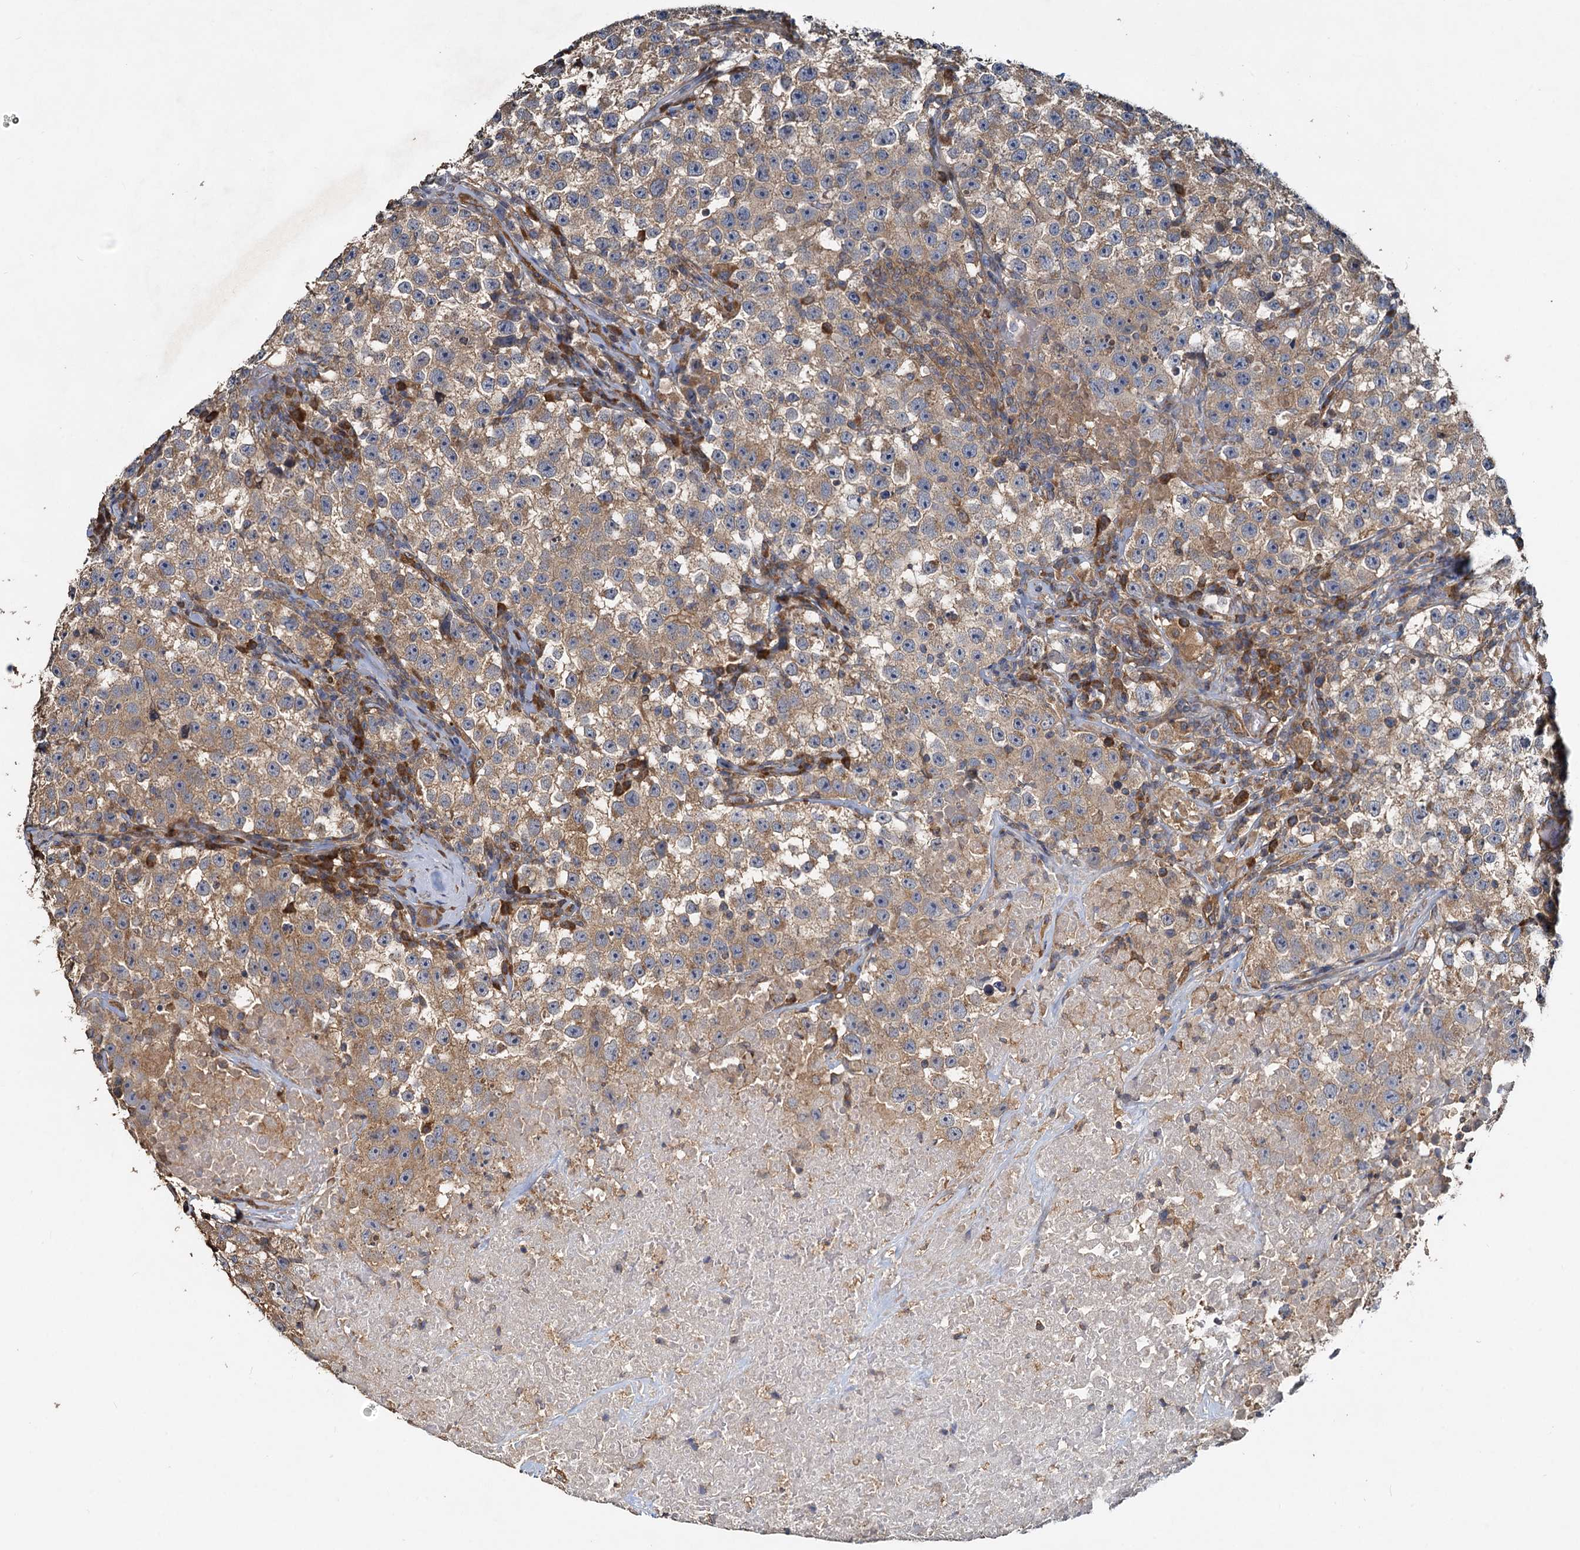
{"staining": {"intensity": "moderate", "quantity": "25%-75%", "location": "cytoplasmic/membranous"}, "tissue": "testis cancer", "cell_type": "Tumor cells", "image_type": "cancer", "snomed": [{"axis": "morphology", "description": "Seminoma, NOS"}, {"axis": "topography", "description": "Testis"}], "caption": "Immunohistochemistry of human testis cancer displays medium levels of moderate cytoplasmic/membranous expression in about 25%-75% of tumor cells. (Brightfield microscopy of DAB IHC at high magnification).", "gene": "HYI", "patient": {"sex": "male", "age": 22}}